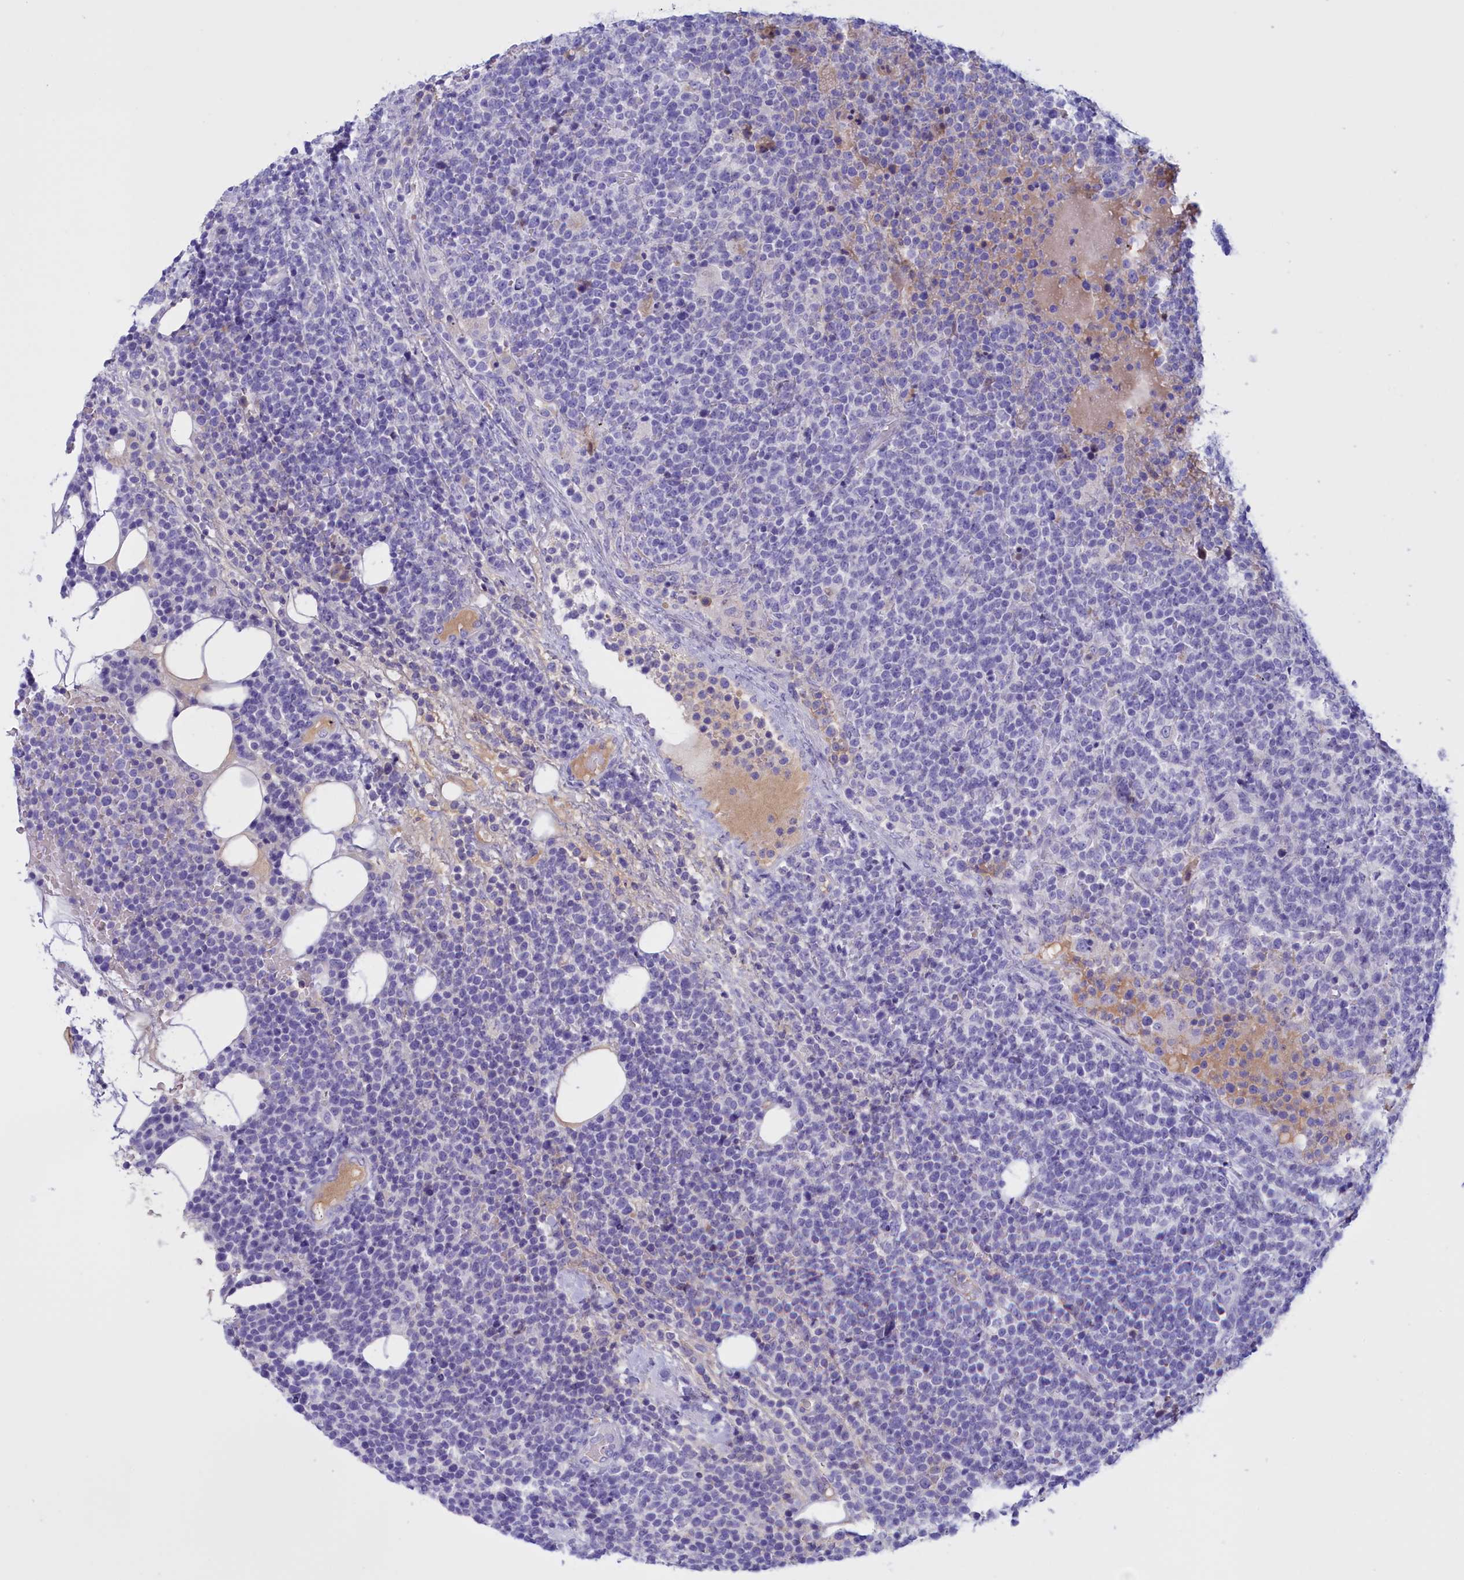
{"staining": {"intensity": "negative", "quantity": "none", "location": "none"}, "tissue": "lymphoma", "cell_type": "Tumor cells", "image_type": "cancer", "snomed": [{"axis": "morphology", "description": "Malignant lymphoma, non-Hodgkin's type, High grade"}, {"axis": "topography", "description": "Lymph node"}], "caption": "Human high-grade malignant lymphoma, non-Hodgkin's type stained for a protein using immunohistochemistry shows no staining in tumor cells.", "gene": "PROK2", "patient": {"sex": "male", "age": 61}}